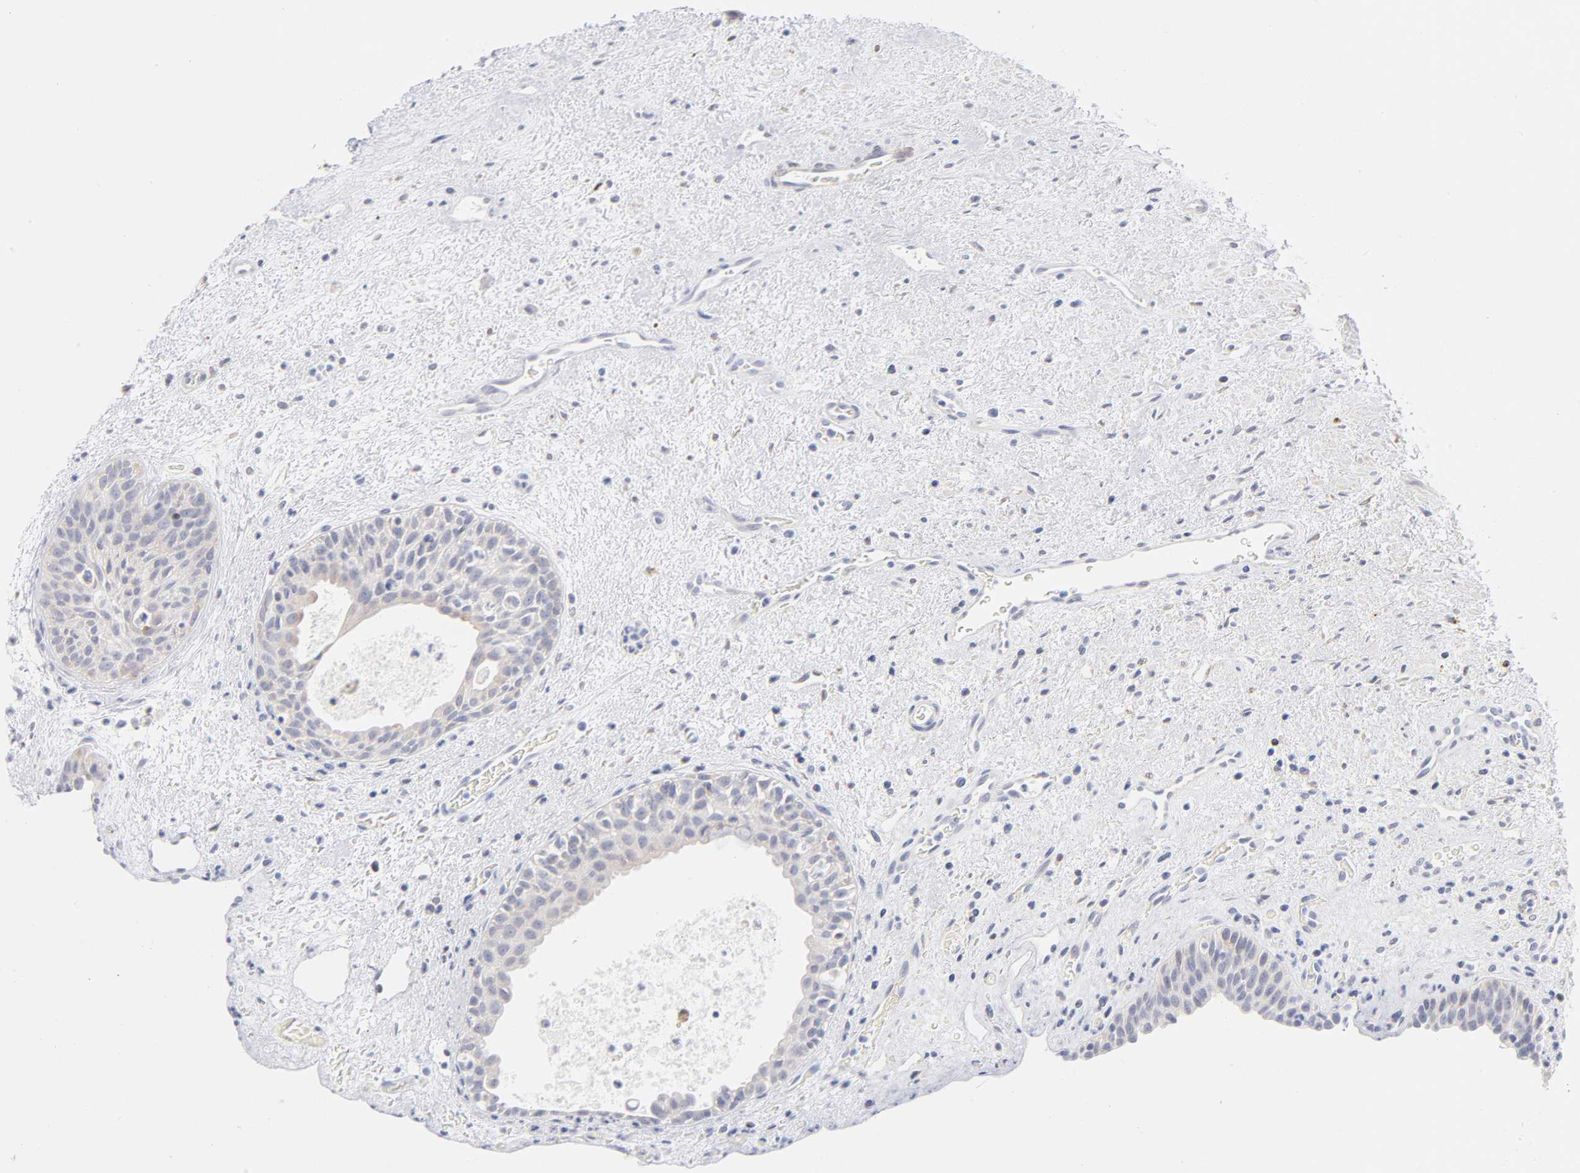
{"staining": {"intensity": "negative", "quantity": "none", "location": "none"}, "tissue": "urinary bladder", "cell_type": "Urothelial cells", "image_type": "normal", "snomed": [{"axis": "morphology", "description": "Normal tissue, NOS"}, {"axis": "topography", "description": "Urinary bladder"}], "caption": "This micrograph is of benign urinary bladder stained with immunohistochemistry (IHC) to label a protein in brown with the nuclei are counter-stained blue. There is no expression in urothelial cells. (DAB immunohistochemistry, high magnification).", "gene": "MID1", "patient": {"sex": "male", "age": 48}}